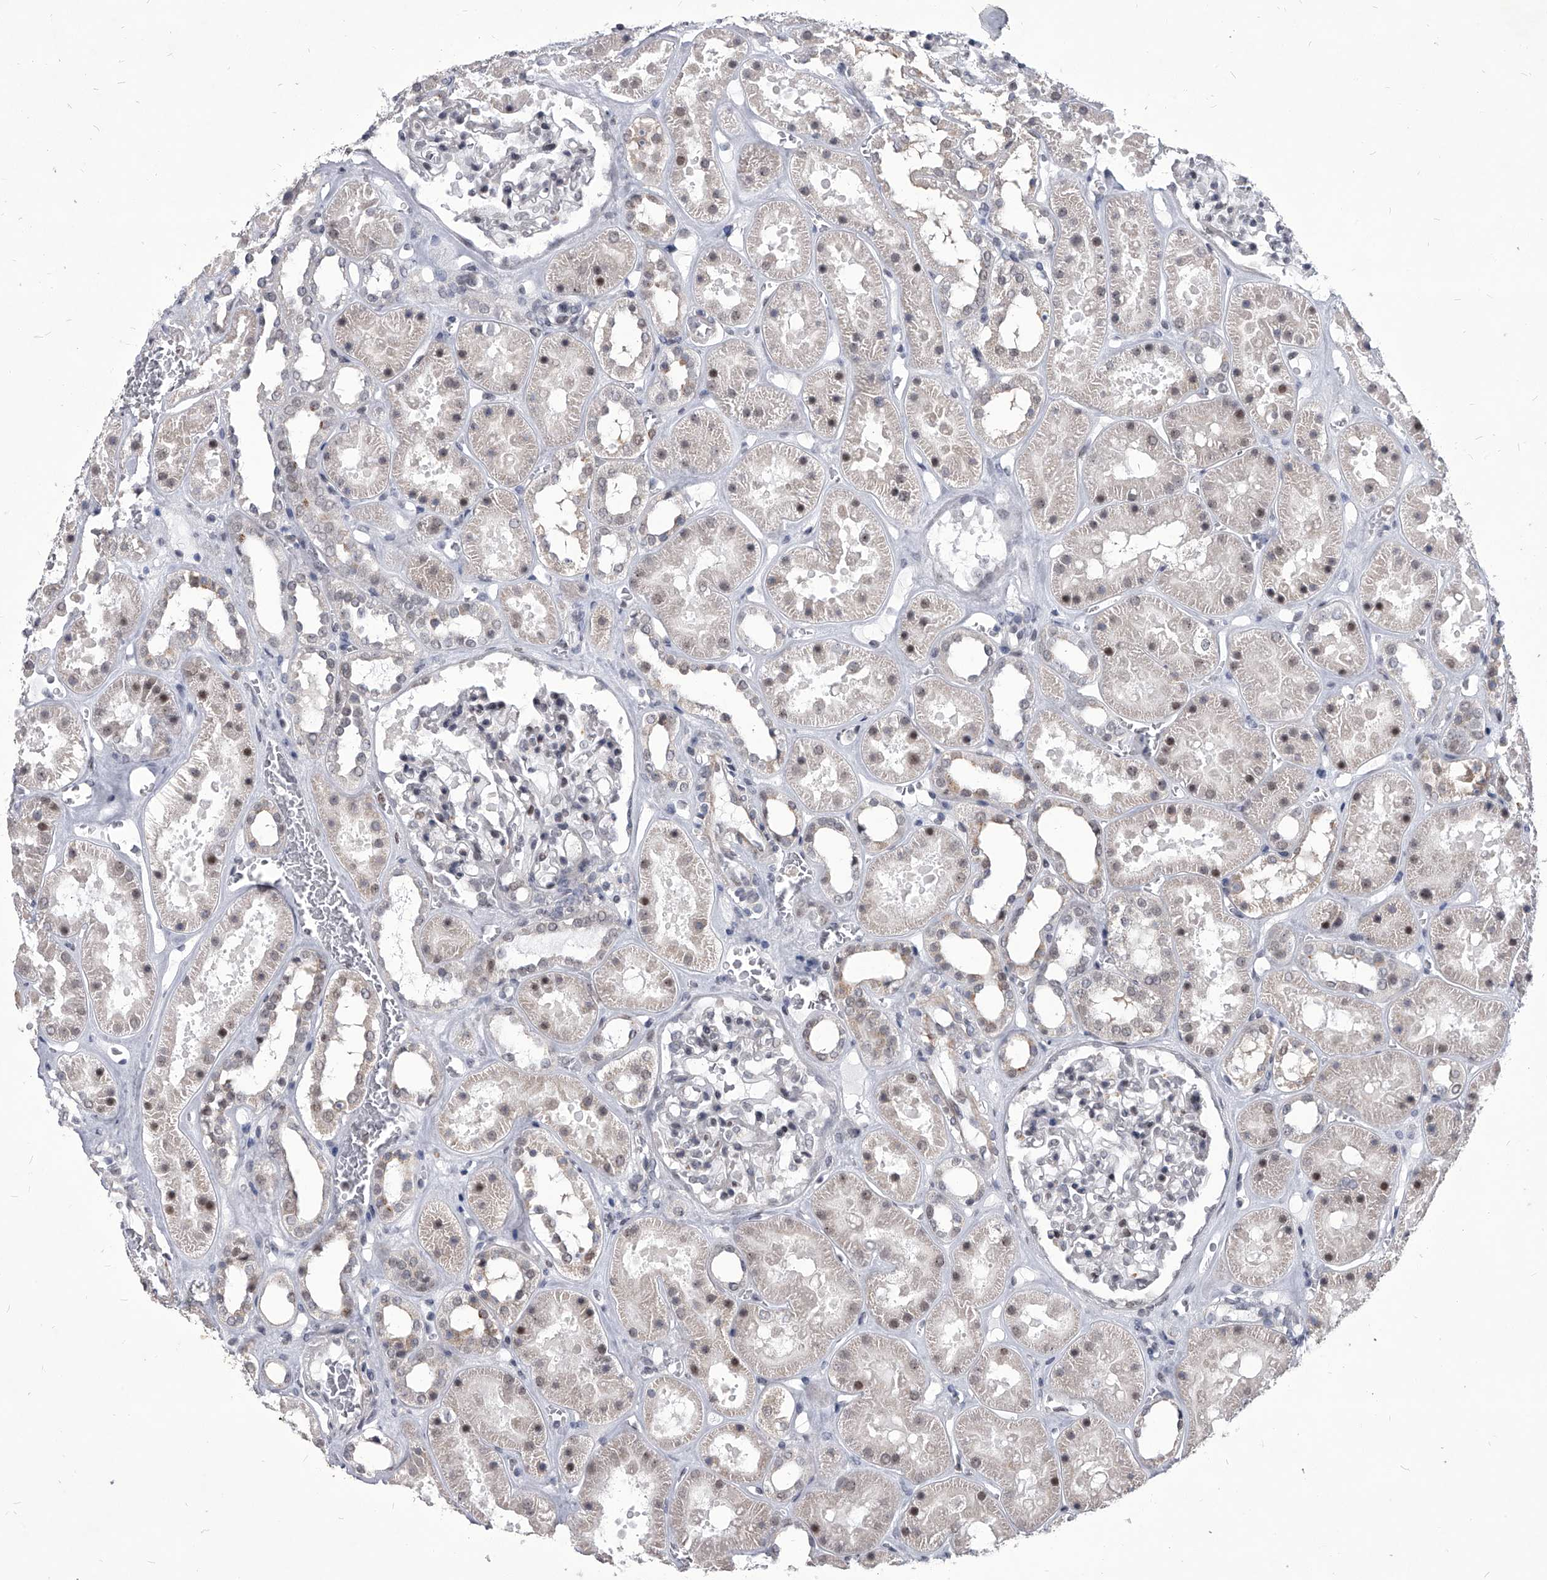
{"staining": {"intensity": "negative", "quantity": "none", "location": "none"}, "tissue": "kidney", "cell_type": "Cells in glomeruli", "image_type": "normal", "snomed": [{"axis": "morphology", "description": "Normal tissue, NOS"}, {"axis": "topography", "description": "Kidney"}], "caption": "High power microscopy image of an immunohistochemistry (IHC) image of unremarkable kidney, revealing no significant positivity in cells in glomeruli.", "gene": "PPIL4", "patient": {"sex": "female", "age": 41}}